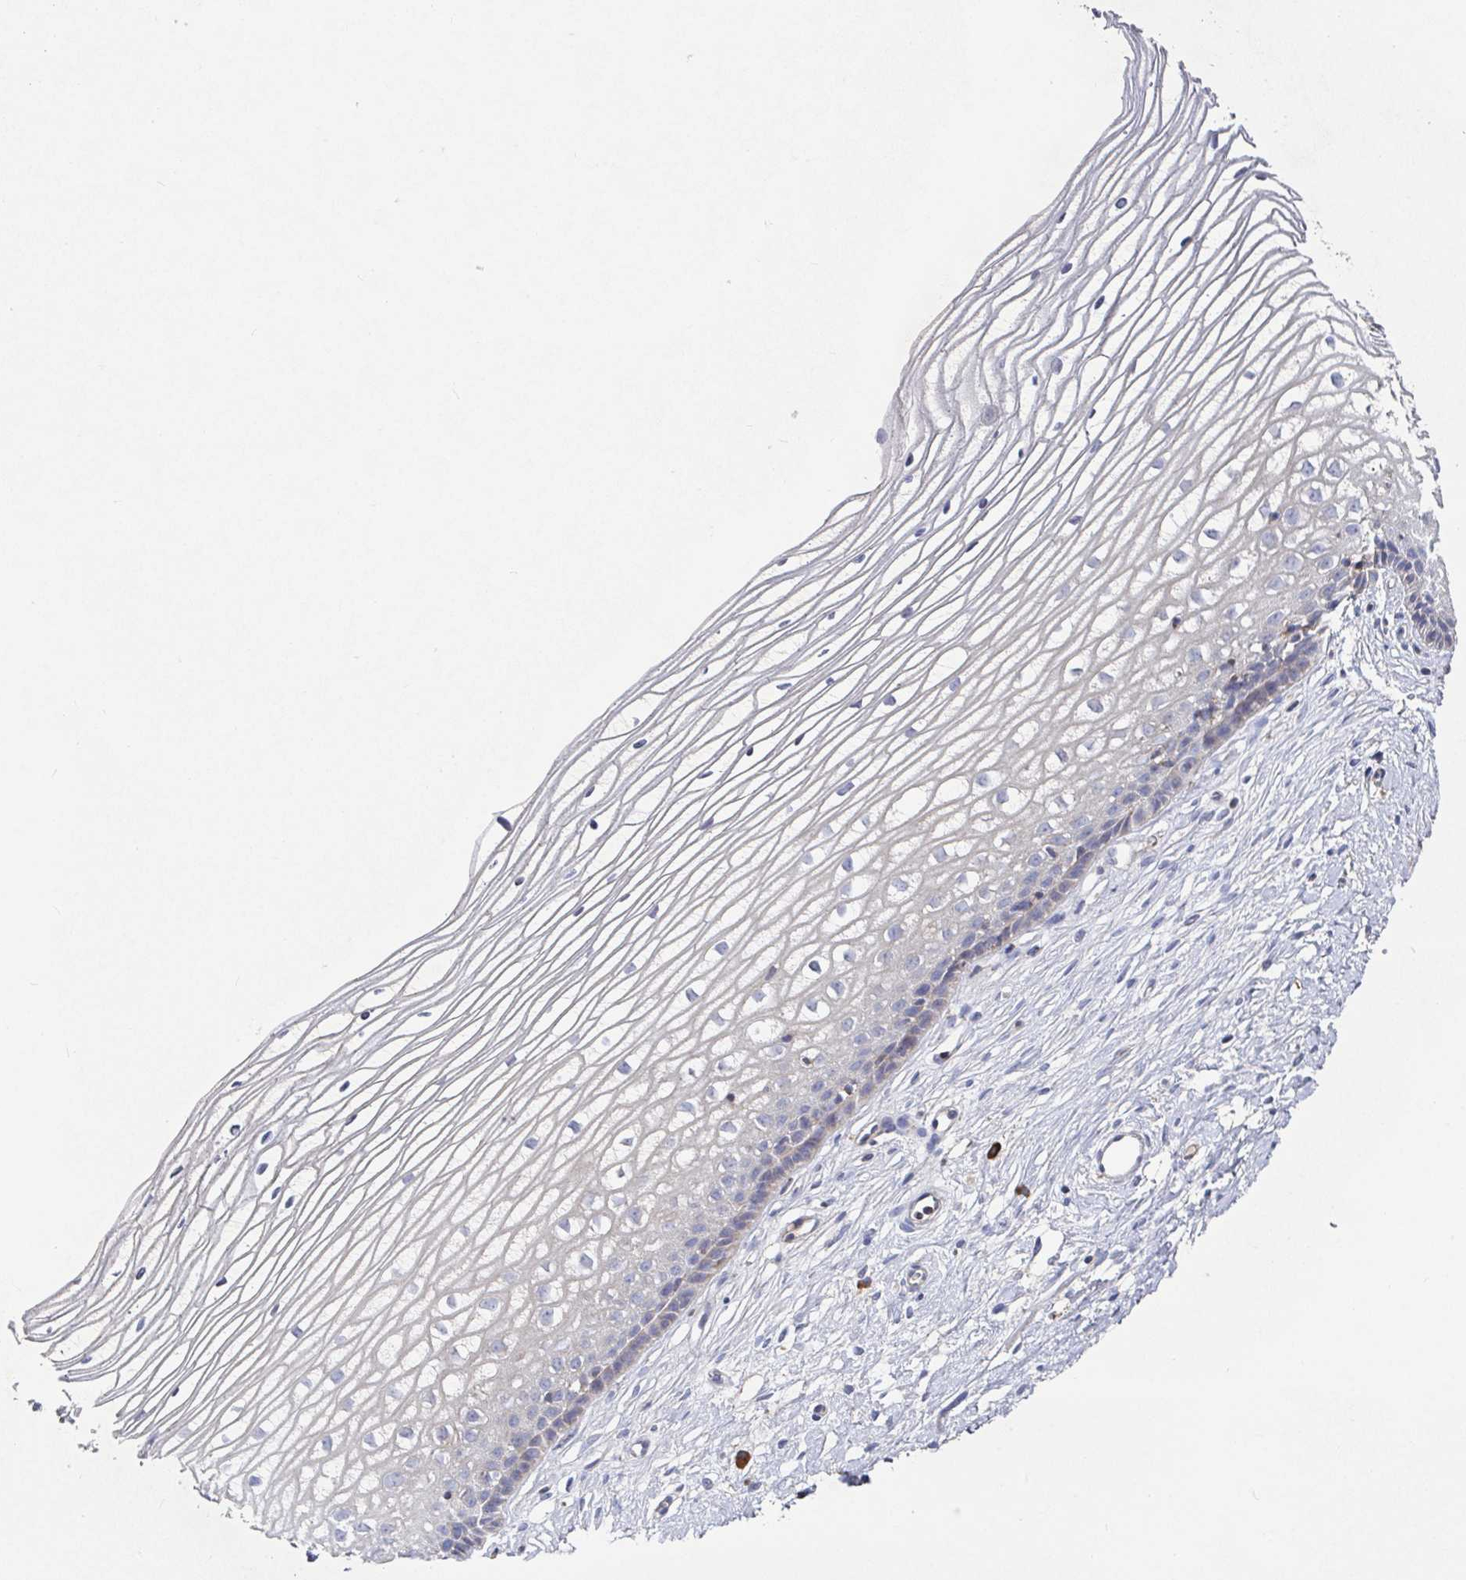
{"staining": {"intensity": "weak", "quantity": "25%-75%", "location": "cytoplasmic/membranous"}, "tissue": "cervix", "cell_type": "Glandular cells", "image_type": "normal", "snomed": [{"axis": "morphology", "description": "Normal tissue, NOS"}, {"axis": "topography", "description": "Cervix"}], "caption": "An IHC image of unremarkable tissue is shown. Protein staining in brown shows weak cytoplasmic/membranous positivity in cervix within glandular cells.", "gene": "IRAK2", "patient": {"sex": "female", "age": 40}}